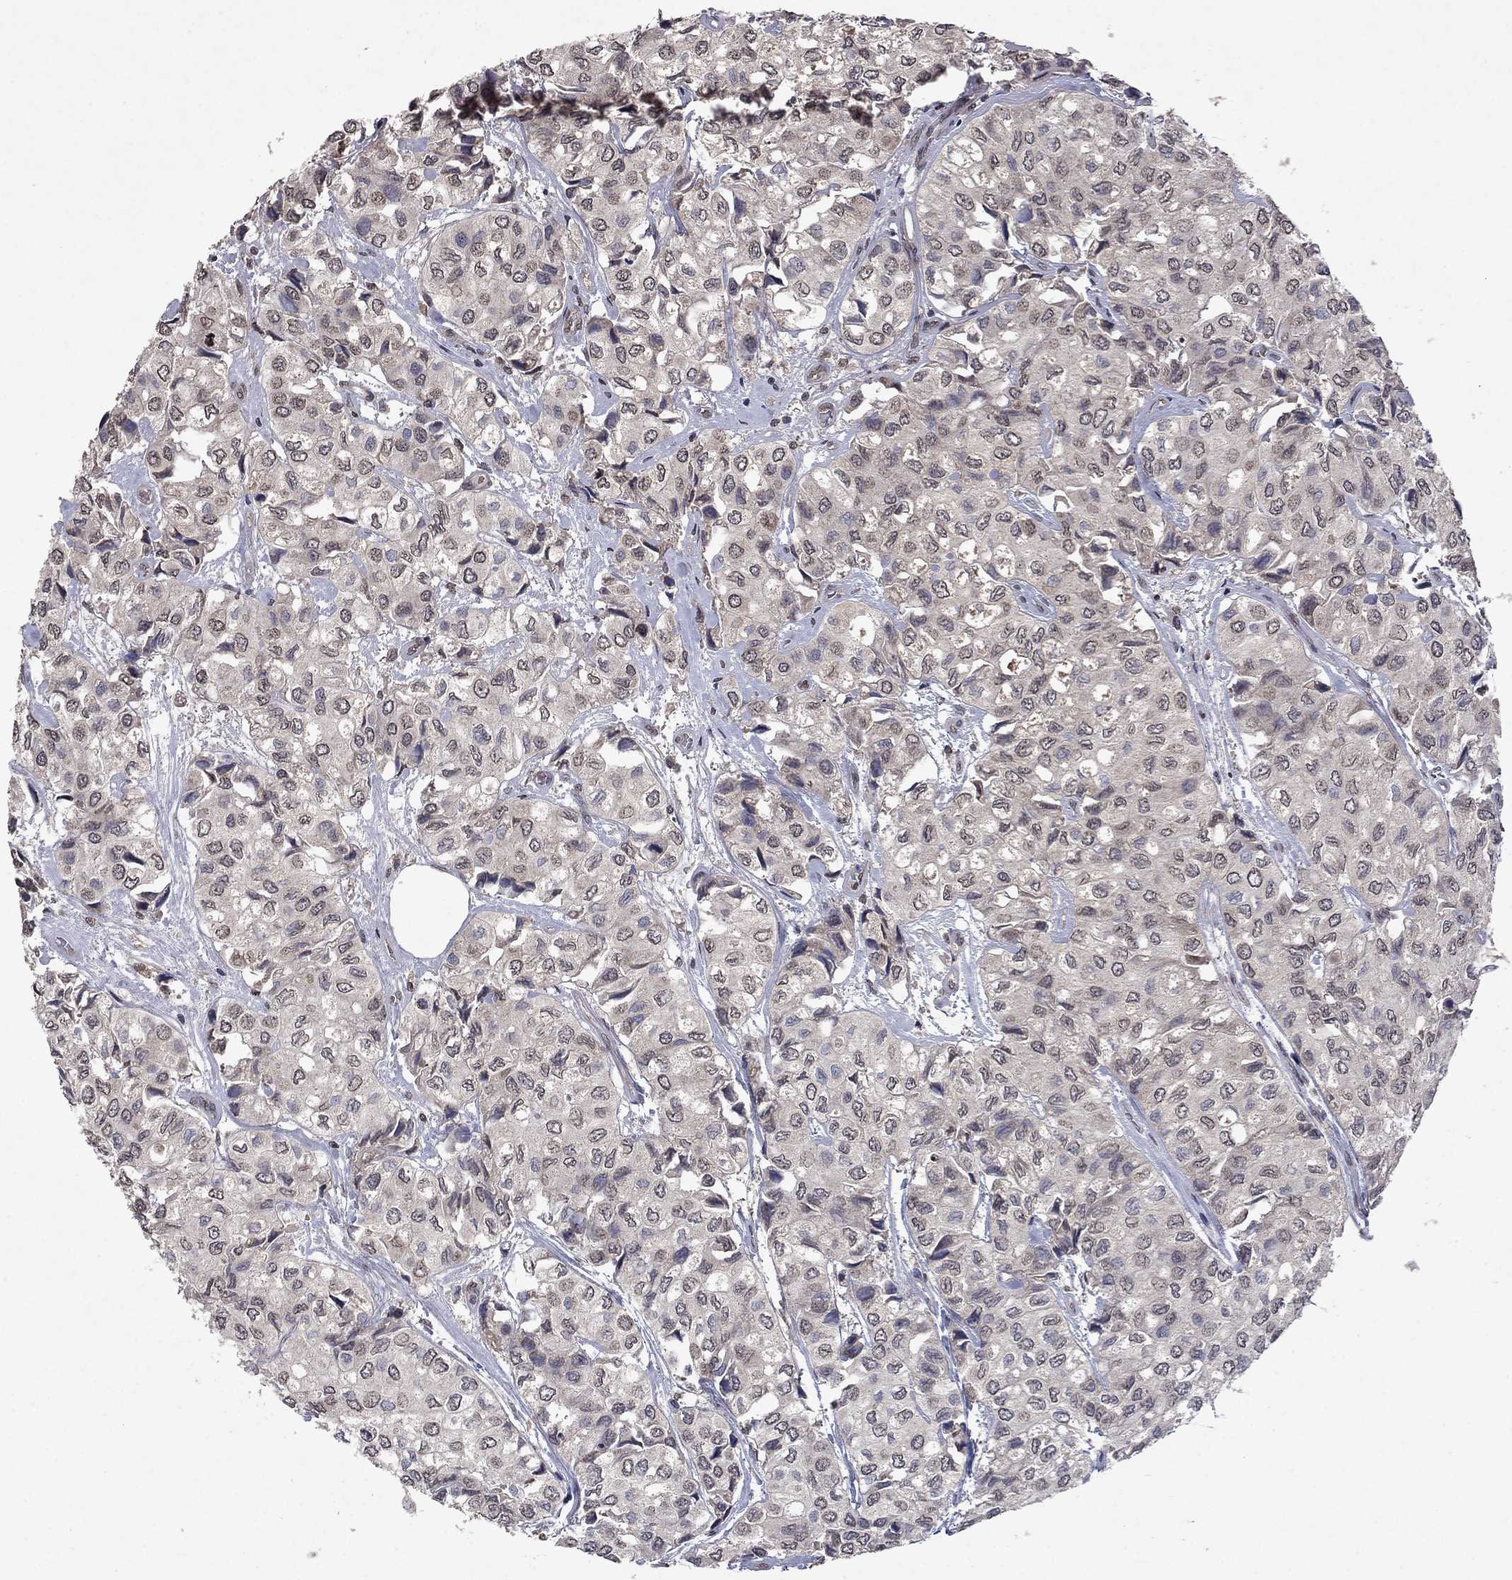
{"staining": {"intensity": "weak", "quantity": "<25%", "location": "cytoplasmic/membranous,nuclear"}, "tissue": "urothelial cancer", "cell_type": "Tumor cells", "image_type": "cancer", "snomed": [{"axis": "morphology", "description": "Urothelial carcinoma, High grade"}, {"axis": "topography", "description": "Urinary bladder"}], "caption": "This micrograph is of urothelial cancer stained with immunohistochemistry (IHC) to label a protein in brown with the nuclei are counter-stained blue. There is no expression in tumor cells.", "gene": "TTC38", "patient": {"sex": "male", "age": 73}}